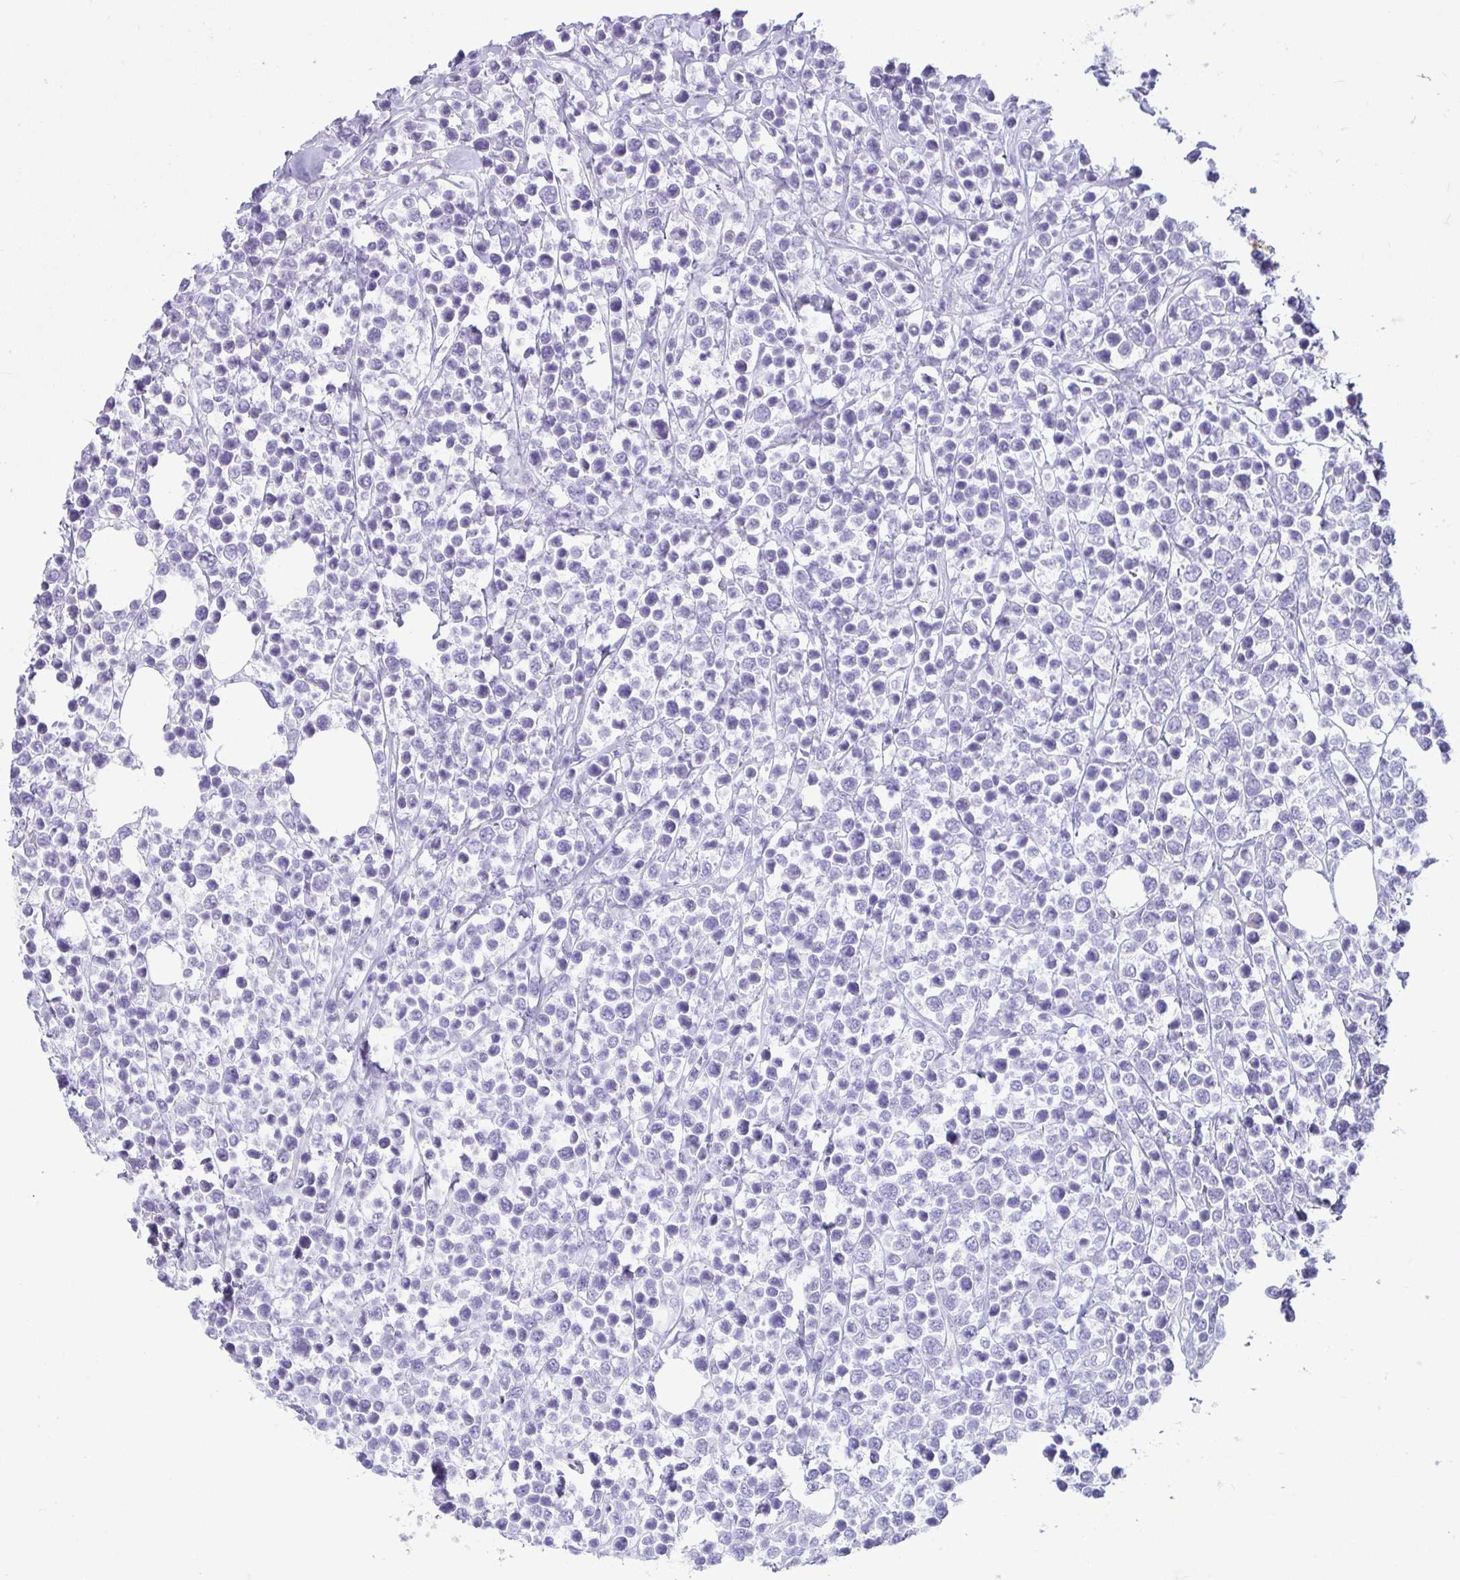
{"staining": {"intensity": "negative", "quantity": "none", "location": "none"}, "tissue": "lymphoma", "cell_type": "Tumor cells", "image_type": "cancer", "snomed": [{"axis": "morphology", "description": "Malignant lymphoma, non-Hodgkin's type, Low grade"}, {"axis": "topography", "description": "Lymph node"}], "caption": "Immunohistochemical staining of human lymphoma displays no significant staining in tumor cells.", "gene": "RASL10A", "patient": {"sex": "male", "age": 60}}